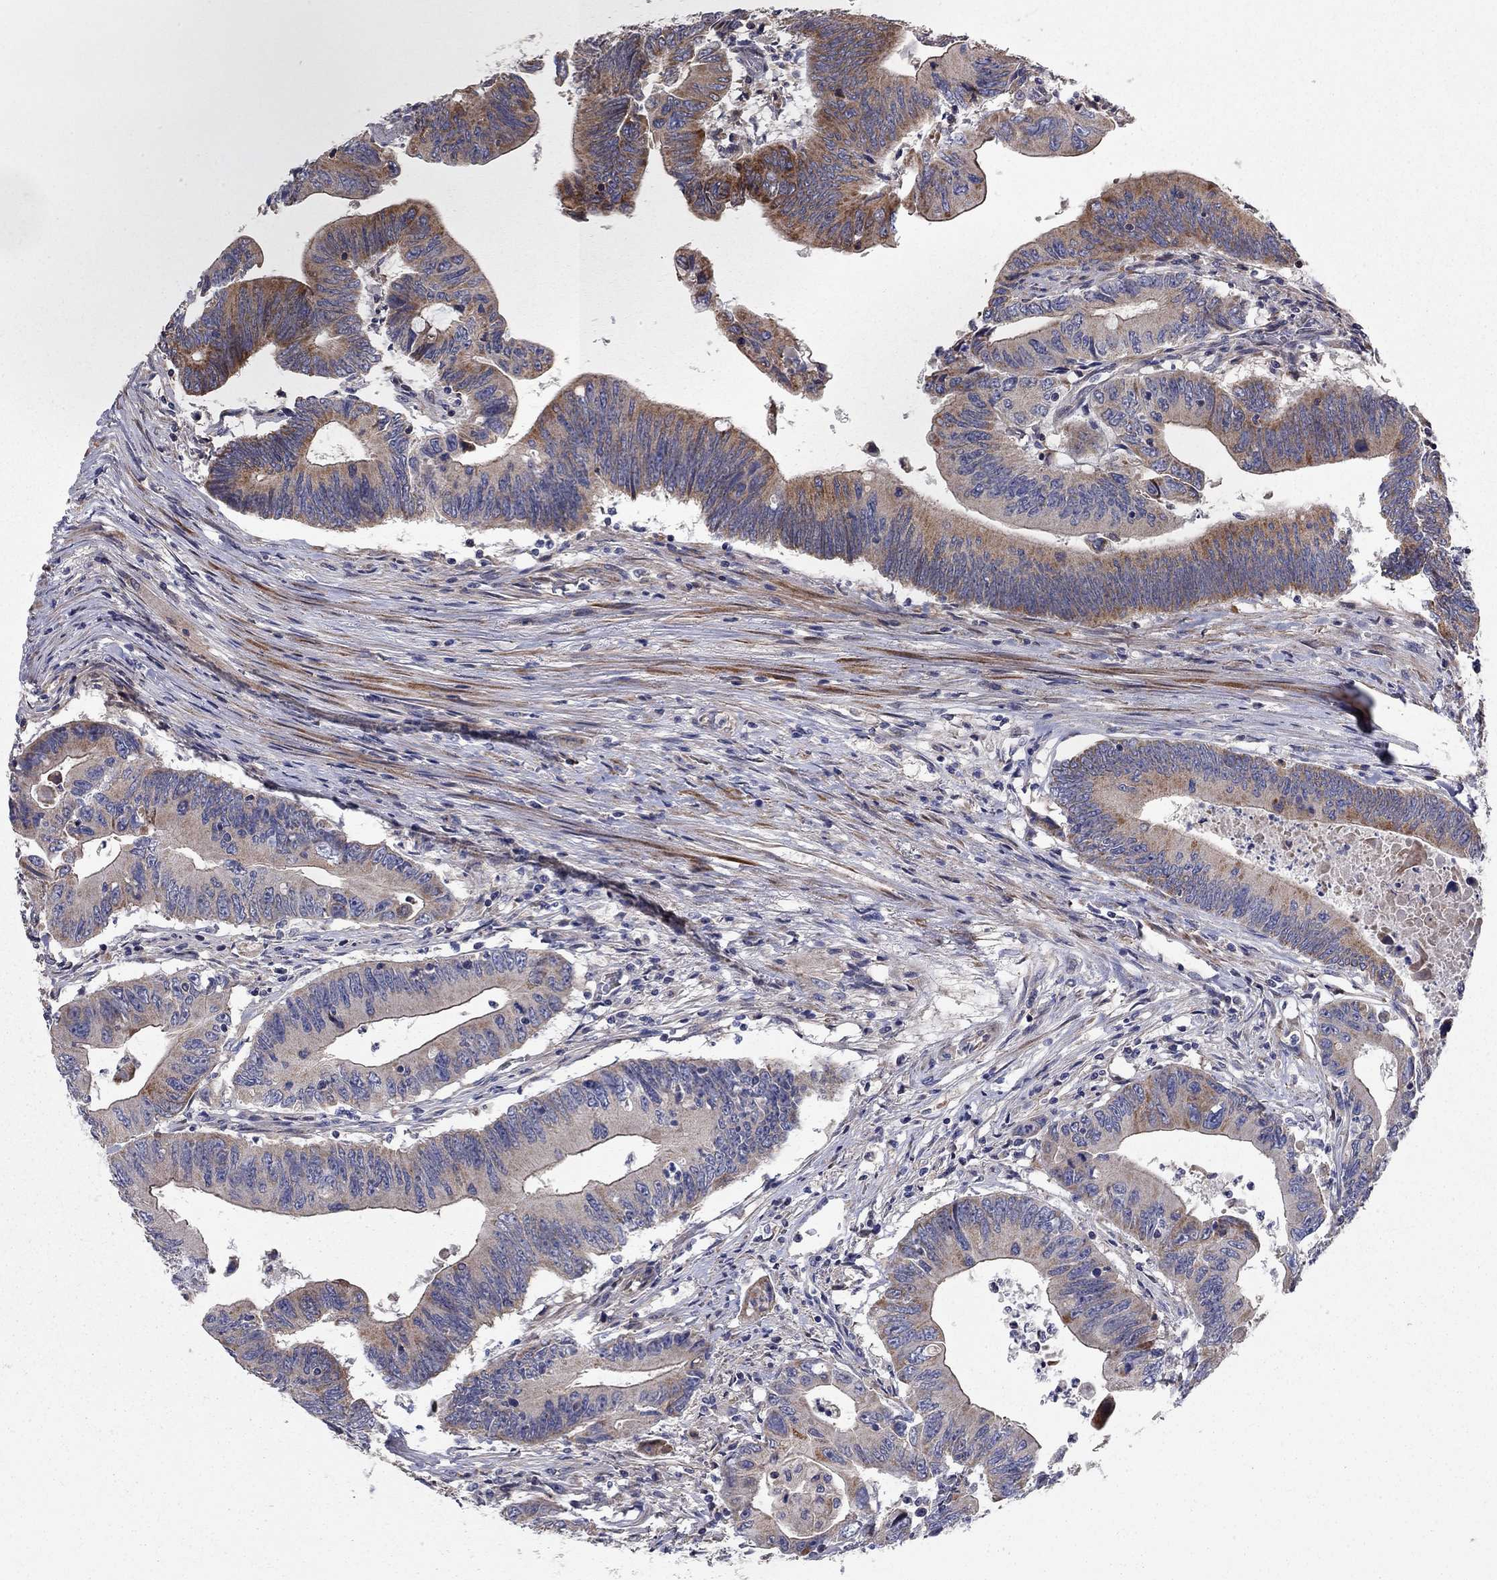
{"staining": {"intensity": "moderate", "quantity": "25%-75%", "location": "cytoplasmic/membranous"}, "tissue": "colorectal cancer", "cell_type": "Tumor cells", "image_type": "cancer", "snomed": [{"axis": "morphology", "description": "Adenocarcinoma, NOS"}, {"axis": "topography", "description": "Colon"}], "caption": "Colorectal adenocarcinoma stained with a brown dye displays moderate cytoplasmic/membranous positive staining in approximately 25%-75% of tumor cells.", "gene": "KANSL1L", "patient": {"sex": "female", "age": 90}}